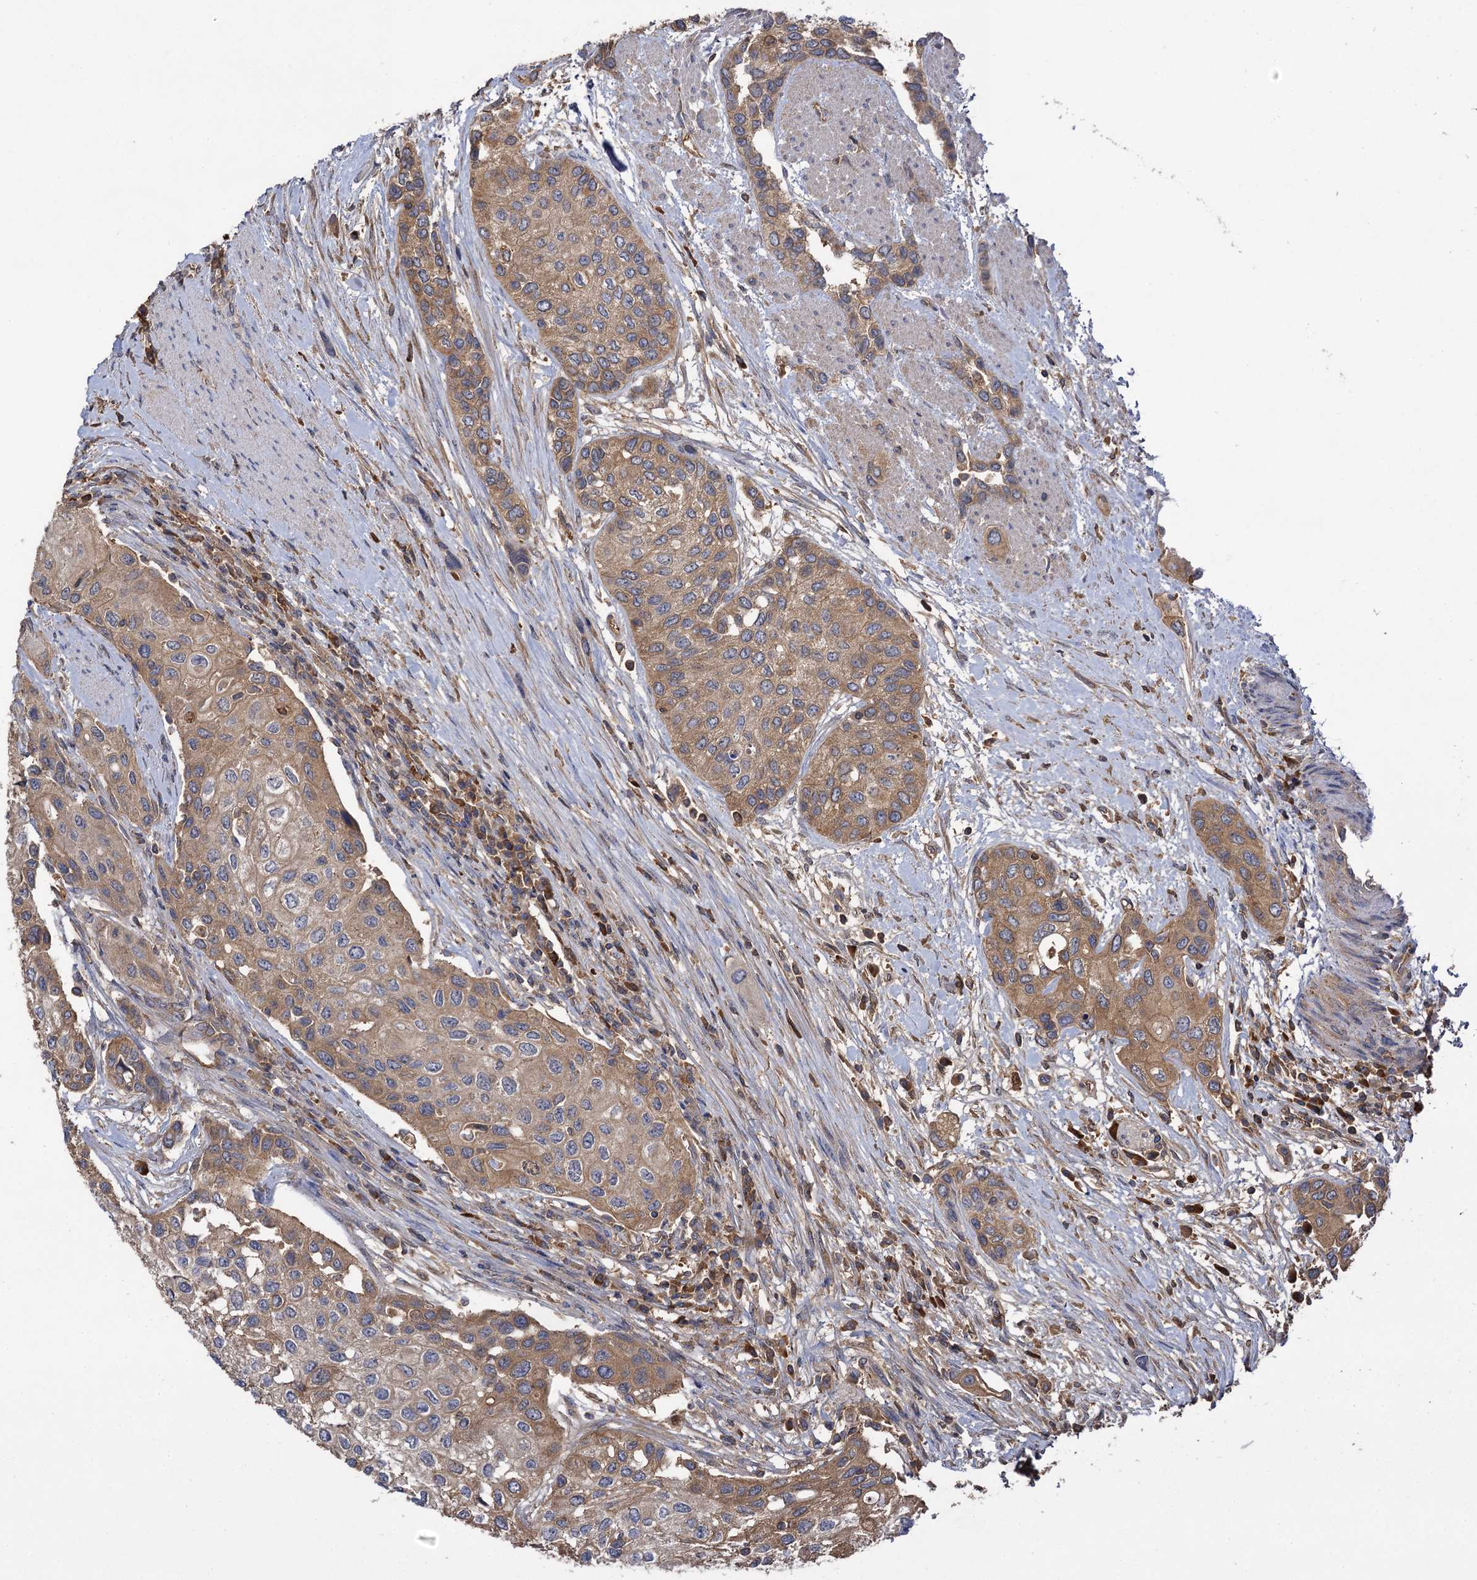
{"staining": {"intensity": "moderate", "quantity": "25%-75%", "location": "cytoplasmic/membranous"}, "tissue": "urothelial cancer", "cell_type": "Tumor cells", "image_type": "cancer", "snomed": [{"axis": "morphology", "description": "Normal tissue, NOS"}, {"axis": "morphology", "description": "Urothelial carcinoma, High grade"}, {"axis": "topography", "description": "Vascular tissue"}, {"axis": "topography", "description": "Urinary bladder"}], "caption": "Urothelial cancer stained for a protein shows moderate cytoplasmic/membranous positivity in tumor cells.", "gene": "USP50", "patient": {"sex": "female", "age": 56}}